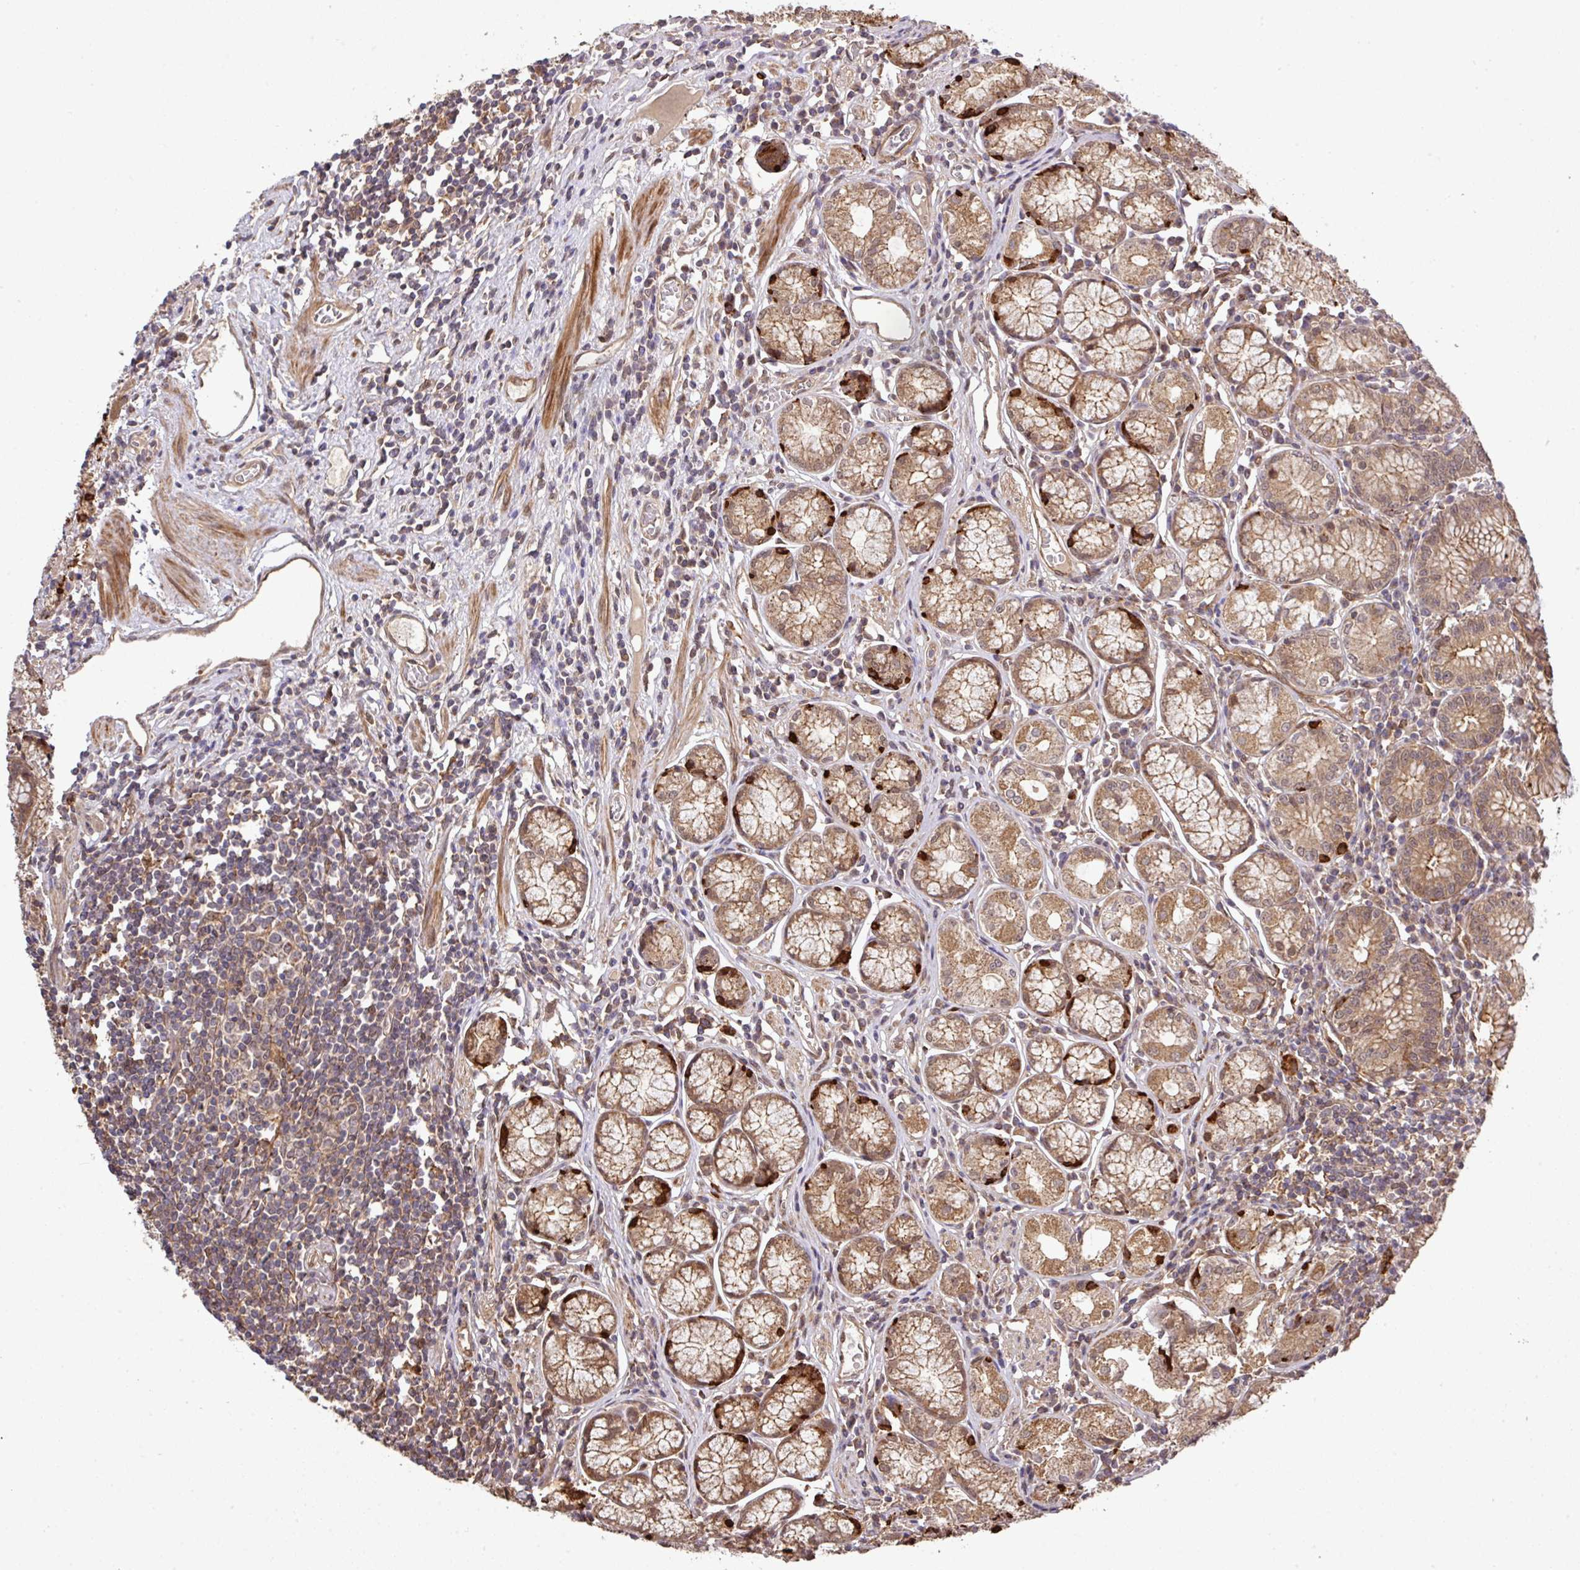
{"staining": {"intensity": "moderate", "quantity": ">75%", "location": "cytoplasmic/membranous"}, "tissue": "stomach", "cell_type": "Glandular cells", "image_type": "normal", "snomed": [{"axis": "morphology", "description": "Normal tissue, NOS"}, {"axis": "topography", "description": "Stomach"}], "caption": "IHC histopathology image of benign stomach stained for a protein (brown), which displays medium levels of moderate cytoplasmic/membranous staining in approximately >75% of glandular cells.", "gene": "ARPIN", "patient": {"sex": "male", "age": 55}}